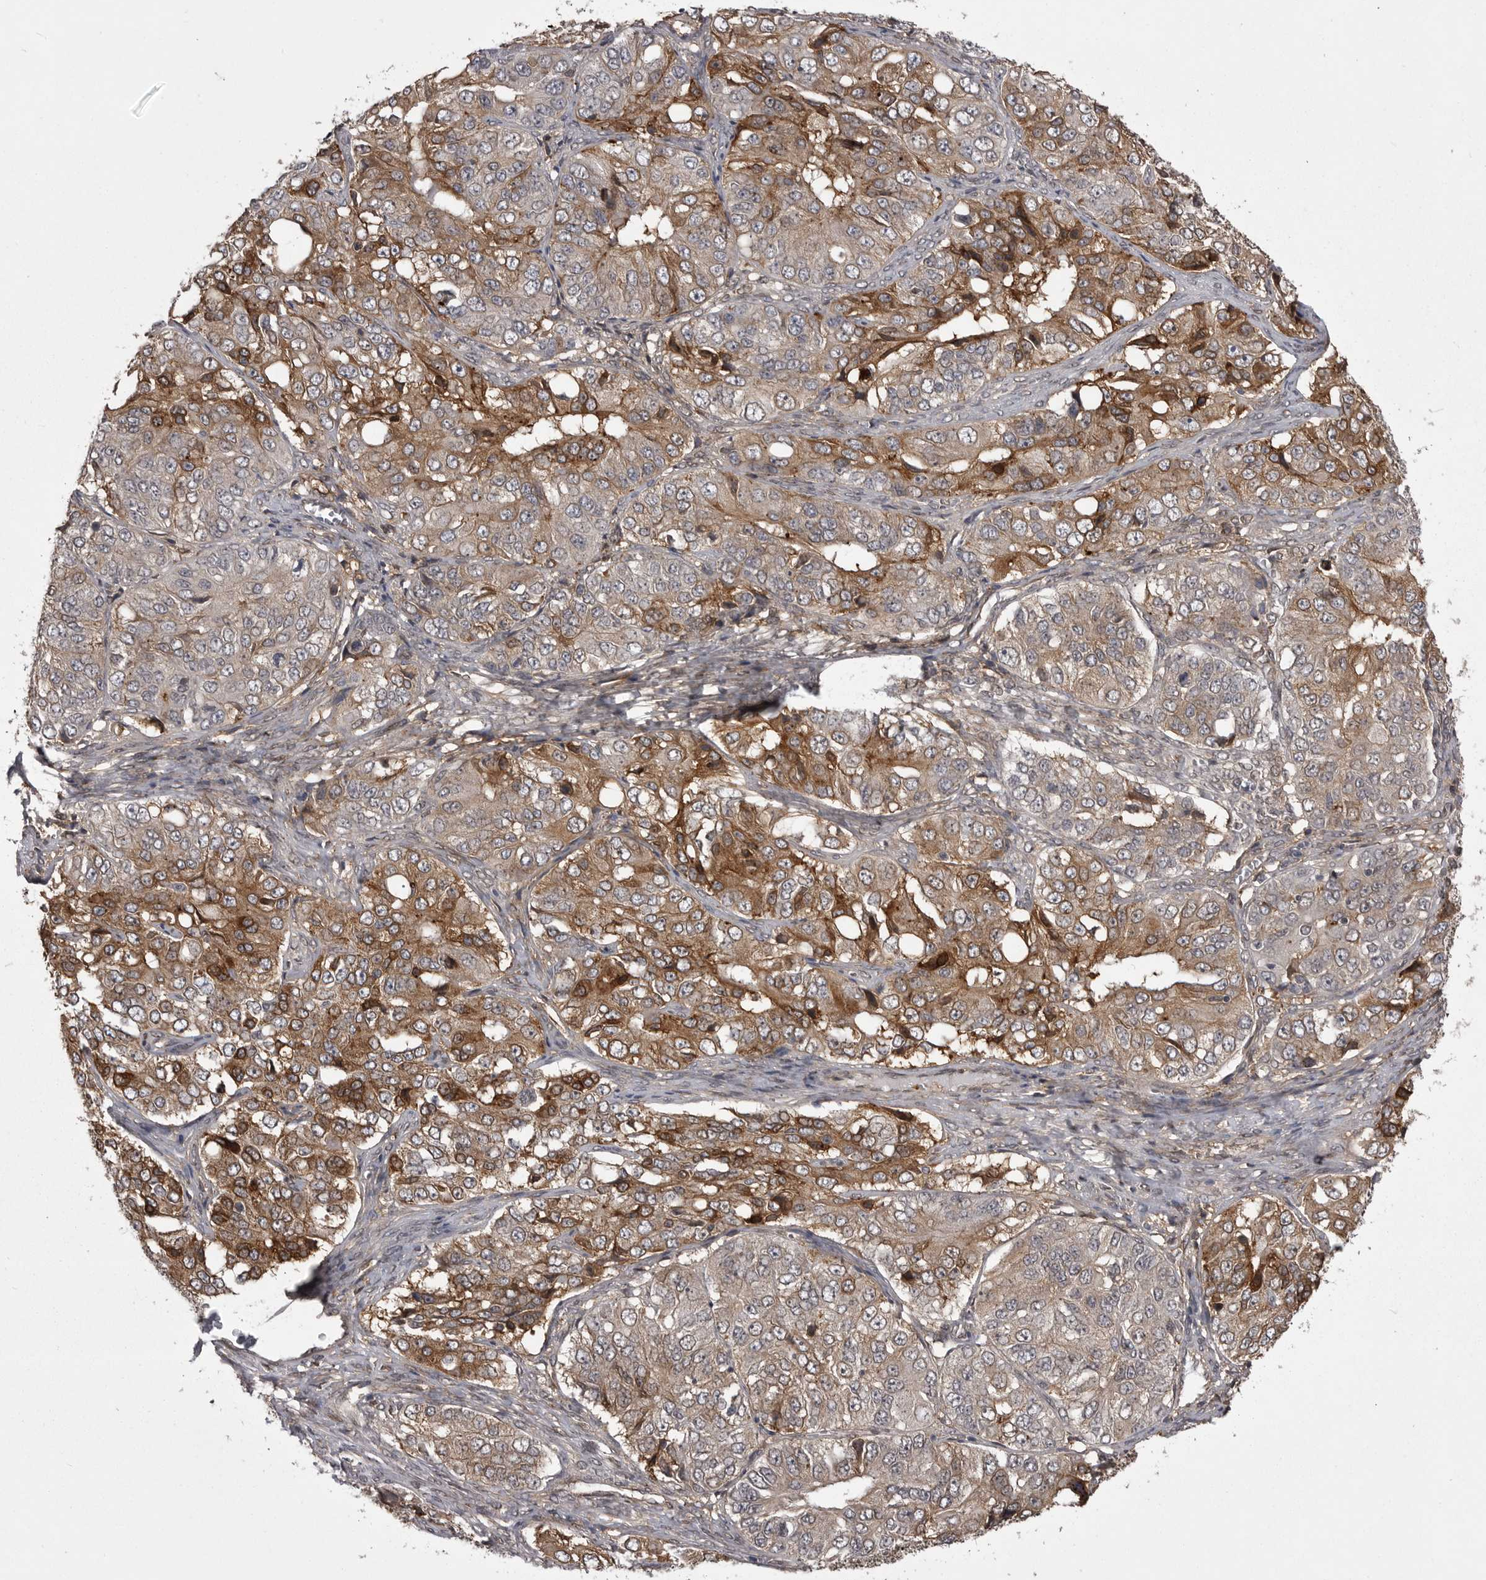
{"staining": {"intensity": "moderate", "quantity": "25%-75%", "location": "cytoplasmic/membranous"}, "tissue": "ovarian cancer", "cell_type": "Tumor cells", "image_type": "cancer", "snomed": [{"axis": "morphology", "description": "Carcinoma, endometroid"}, {"axis": "topography", "description": "Ovary"}], "caption": "Protein expression analysis of ovarian cancer (endometroid carcinoma) displays moderate cytoplasmic/membranous expression in approximately 25%-75% of tumor cells.", "gene": "ABL1", "patient": {"sex": "female", "age": 51}}